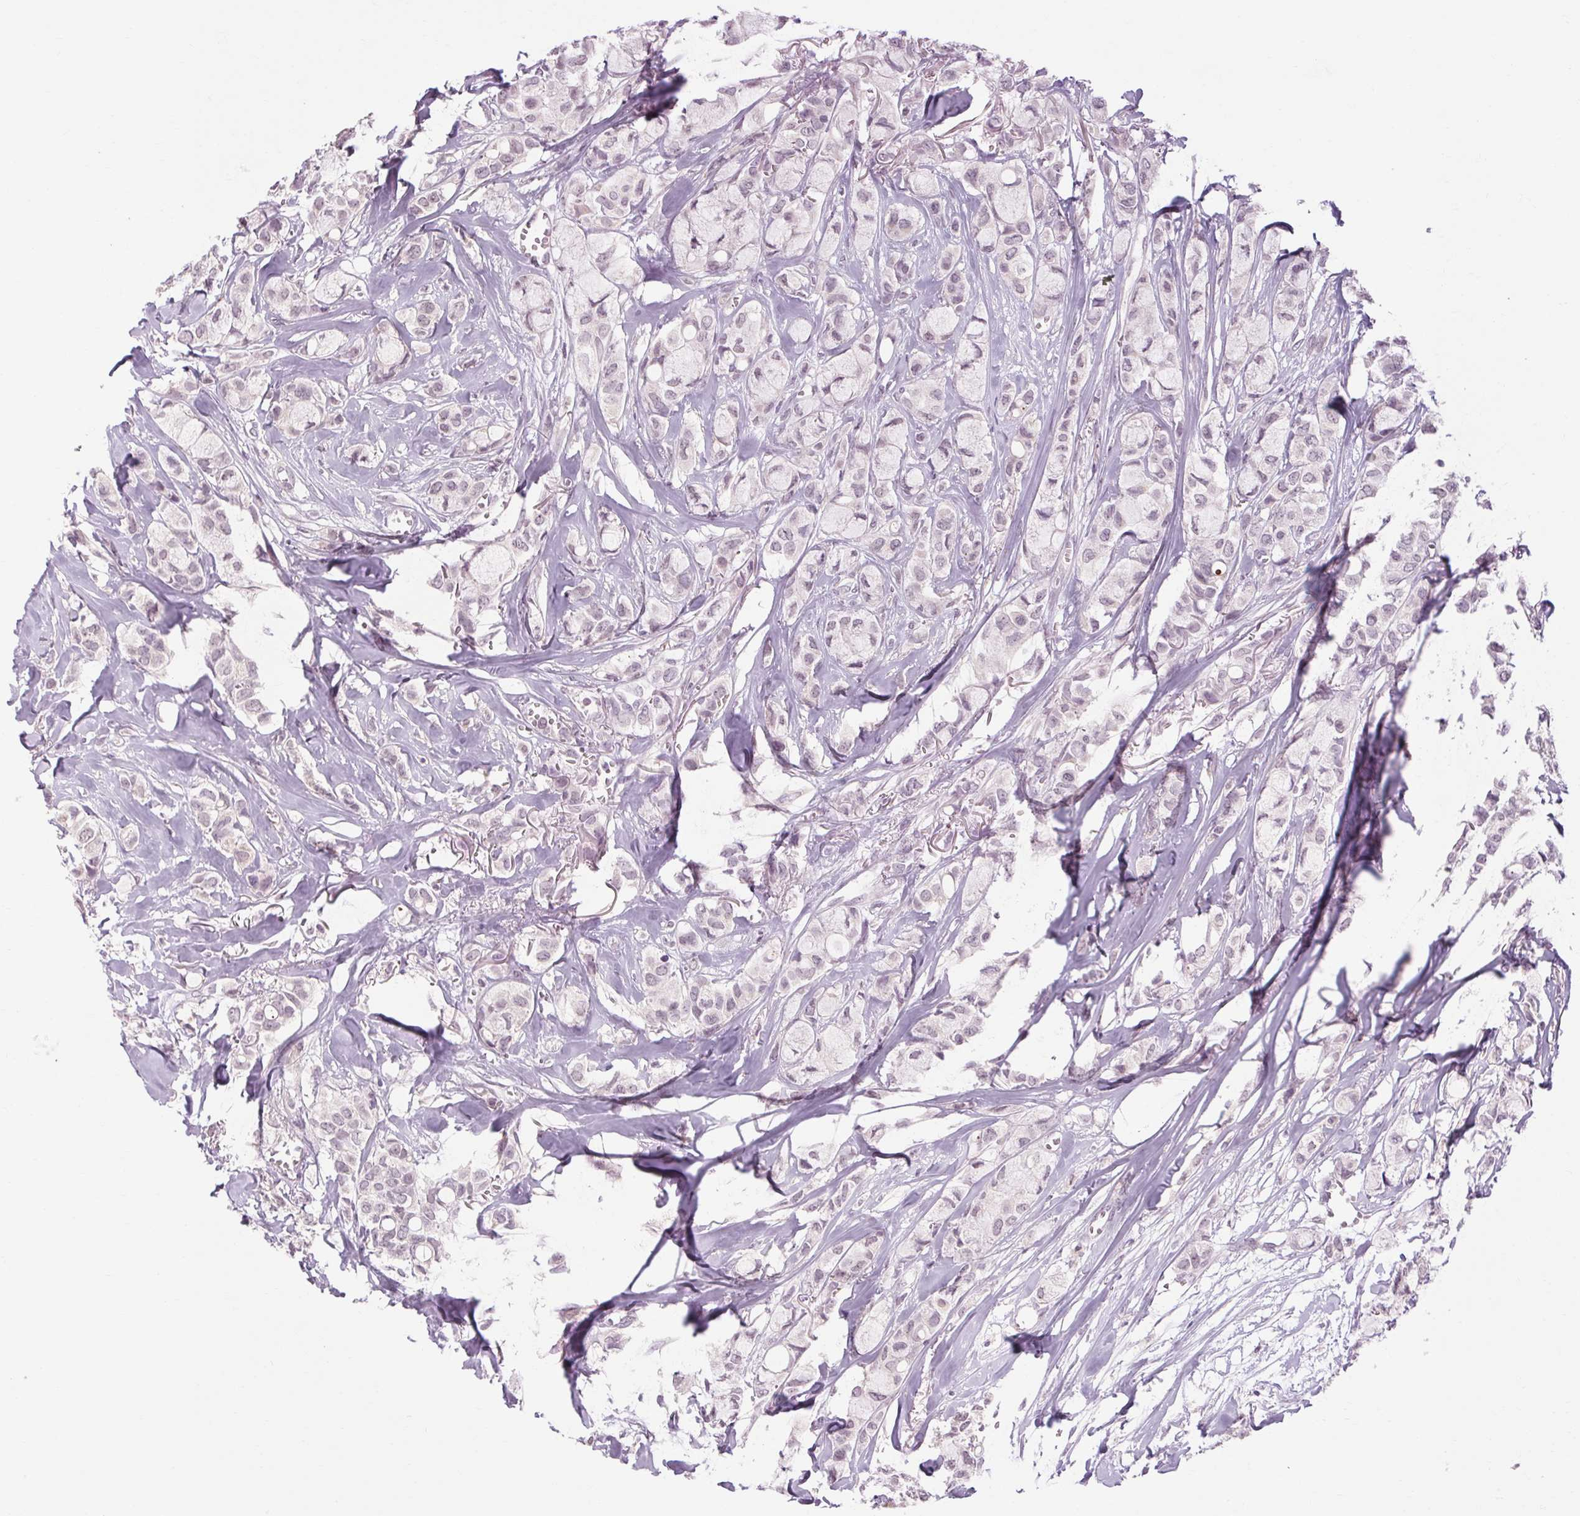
{"staining": {"intensity": "negative", "quantity": "none", "location": "none"}, "tissue": "breast cancer", "cell_type": "Tumor cells", "image_type": "cancer", "snomed": [{"axis": "morphology", "description": "Duct carcinoma"}, {"axis": "topography", "description": "Breast"}], "caption": "This is an immunohistochemistry (IHC) image of human breast intraductal carcinoma. There is no positivity in tumor cells.", "gene": "KLHL40", "patient": {"sex": "female", "age": 85}}